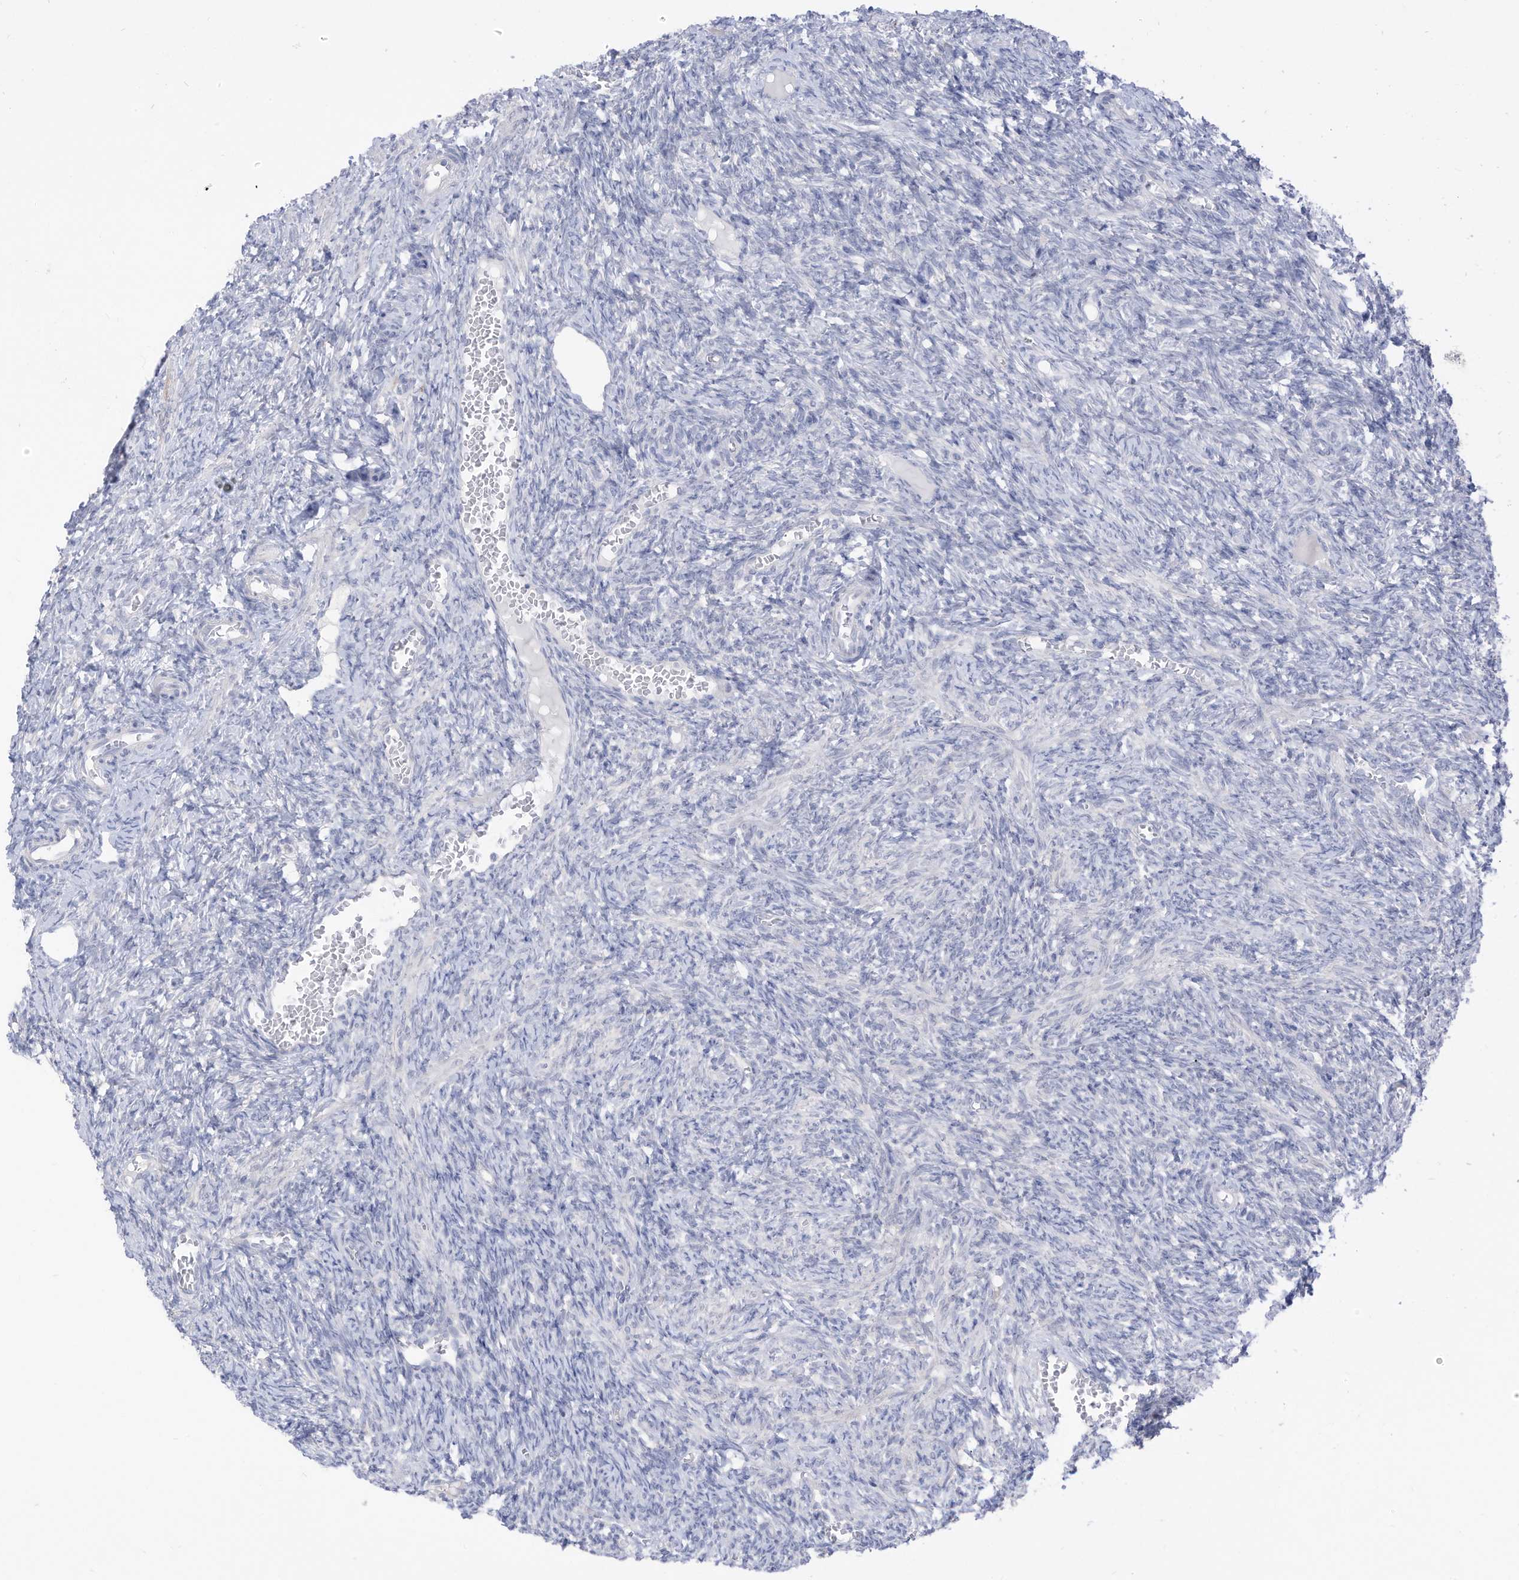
{"staining": {"intensity": "negative", "quantity": "none", "location": "none"}, "tissue": "ovary", "cell_type": "Follicle cells", "image_type": "normal", "snomed": [{"axis": "morphology", "description": "Normal tissue, NOS"}, {"axis": "topography", "description": "Ovary"}], "caption": "Immunohistochemistry (IHC) photomicrograph of unremarkable ovary: human ovary stained with DAB displays no significant protein expression in follicle cells.", "gene": "OGT", "patient": {"sex": "female", "age": 27}}